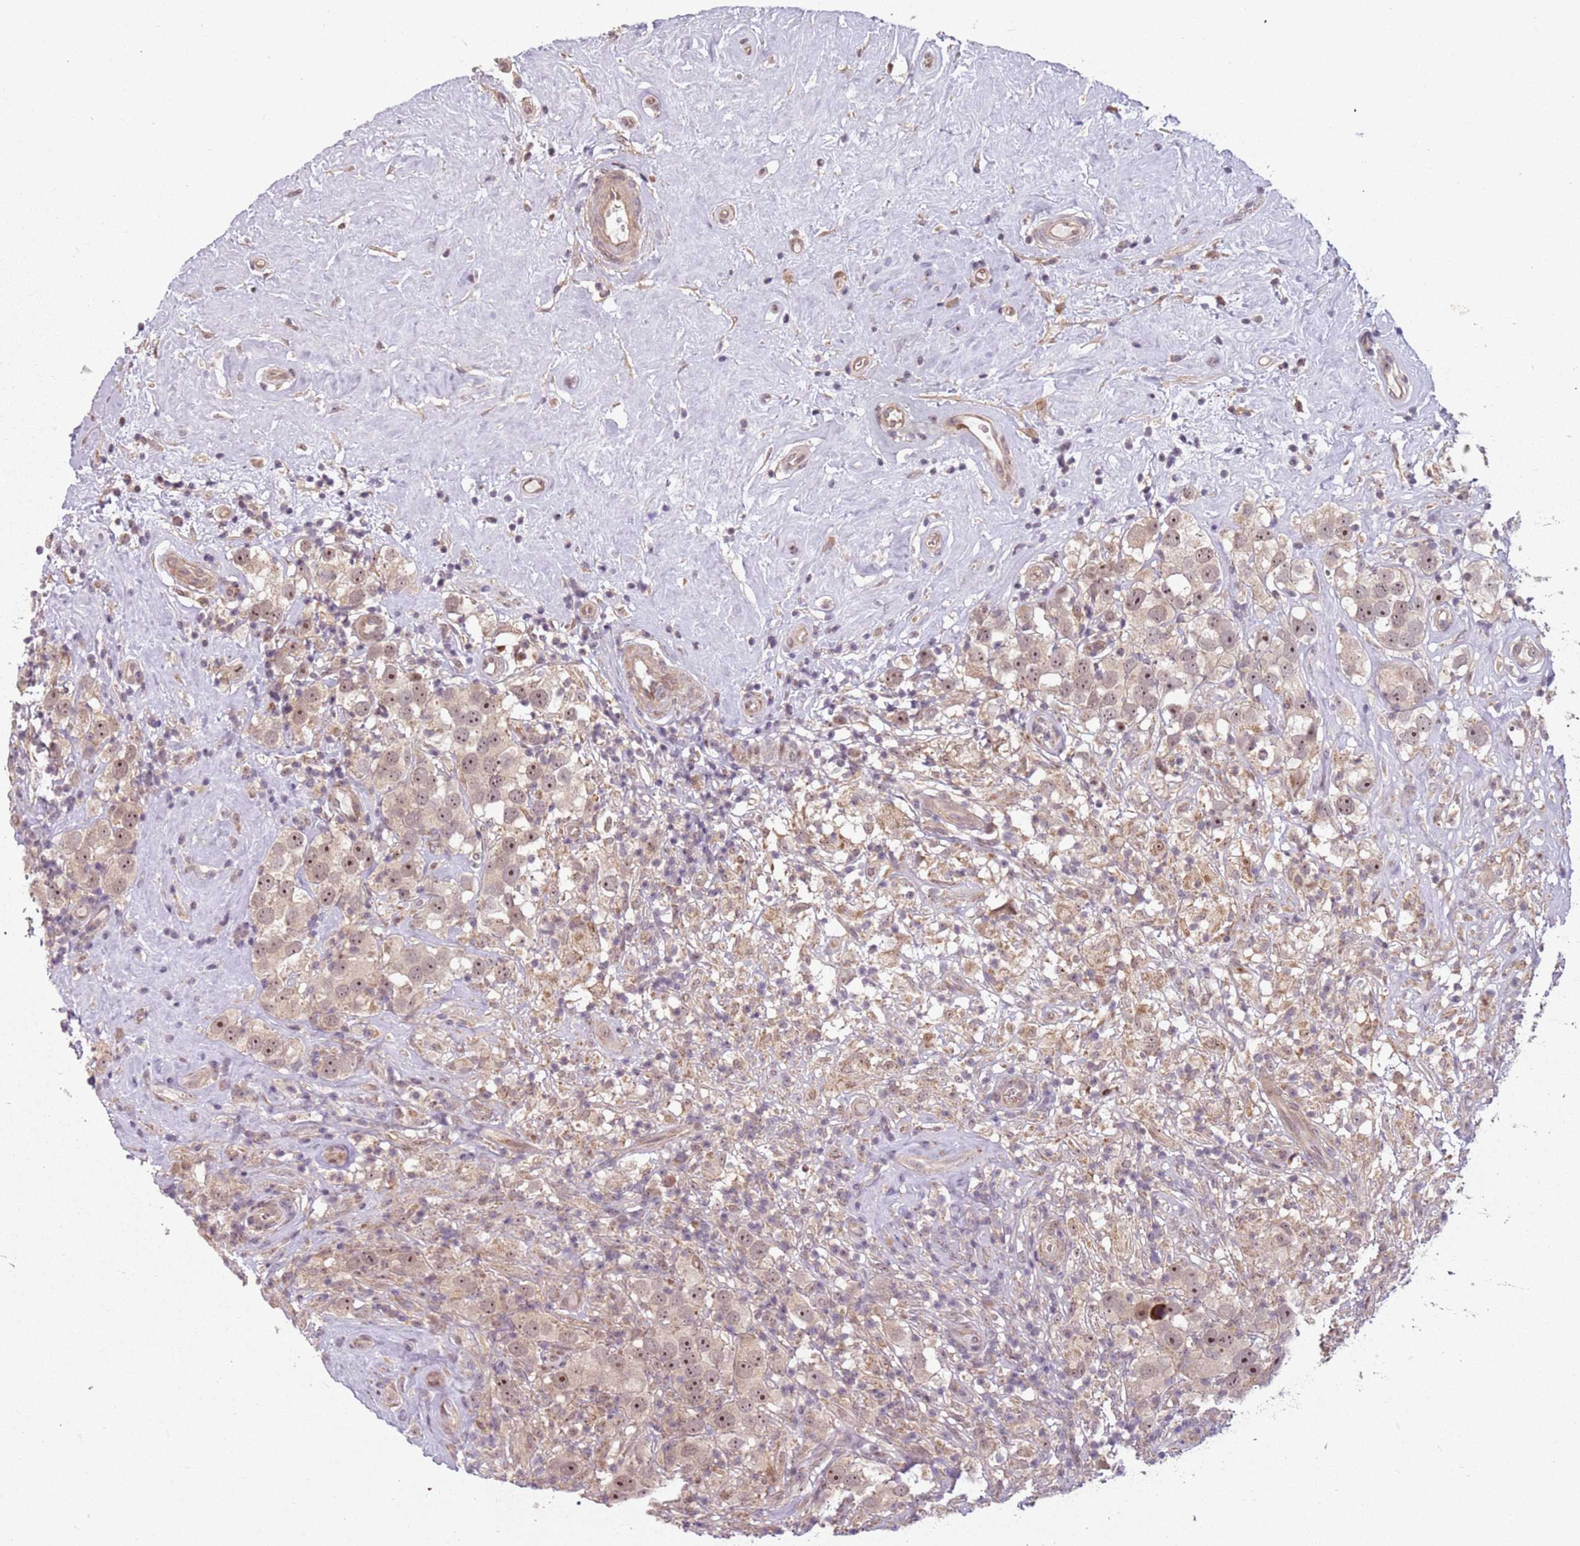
{"staining": {"intensity": "moderate", "quantity": ">75%", "location": "nuclear"}, "tissue": "testis cancer", "cell_type": "Tumor cells", "image_type": "cancer", "snomed": [{"axis": "morphology", "description": "Seminoma, NOS"}, {"axis": "topography", "description": "Testis"}], "caption": "Moderate nuclear positivity for a protein is appreciated in about >75% of tumor cells of testis cancer using IHC.", "gene": "CHURC1", "patient": {"sex": "male", "age": 49}}